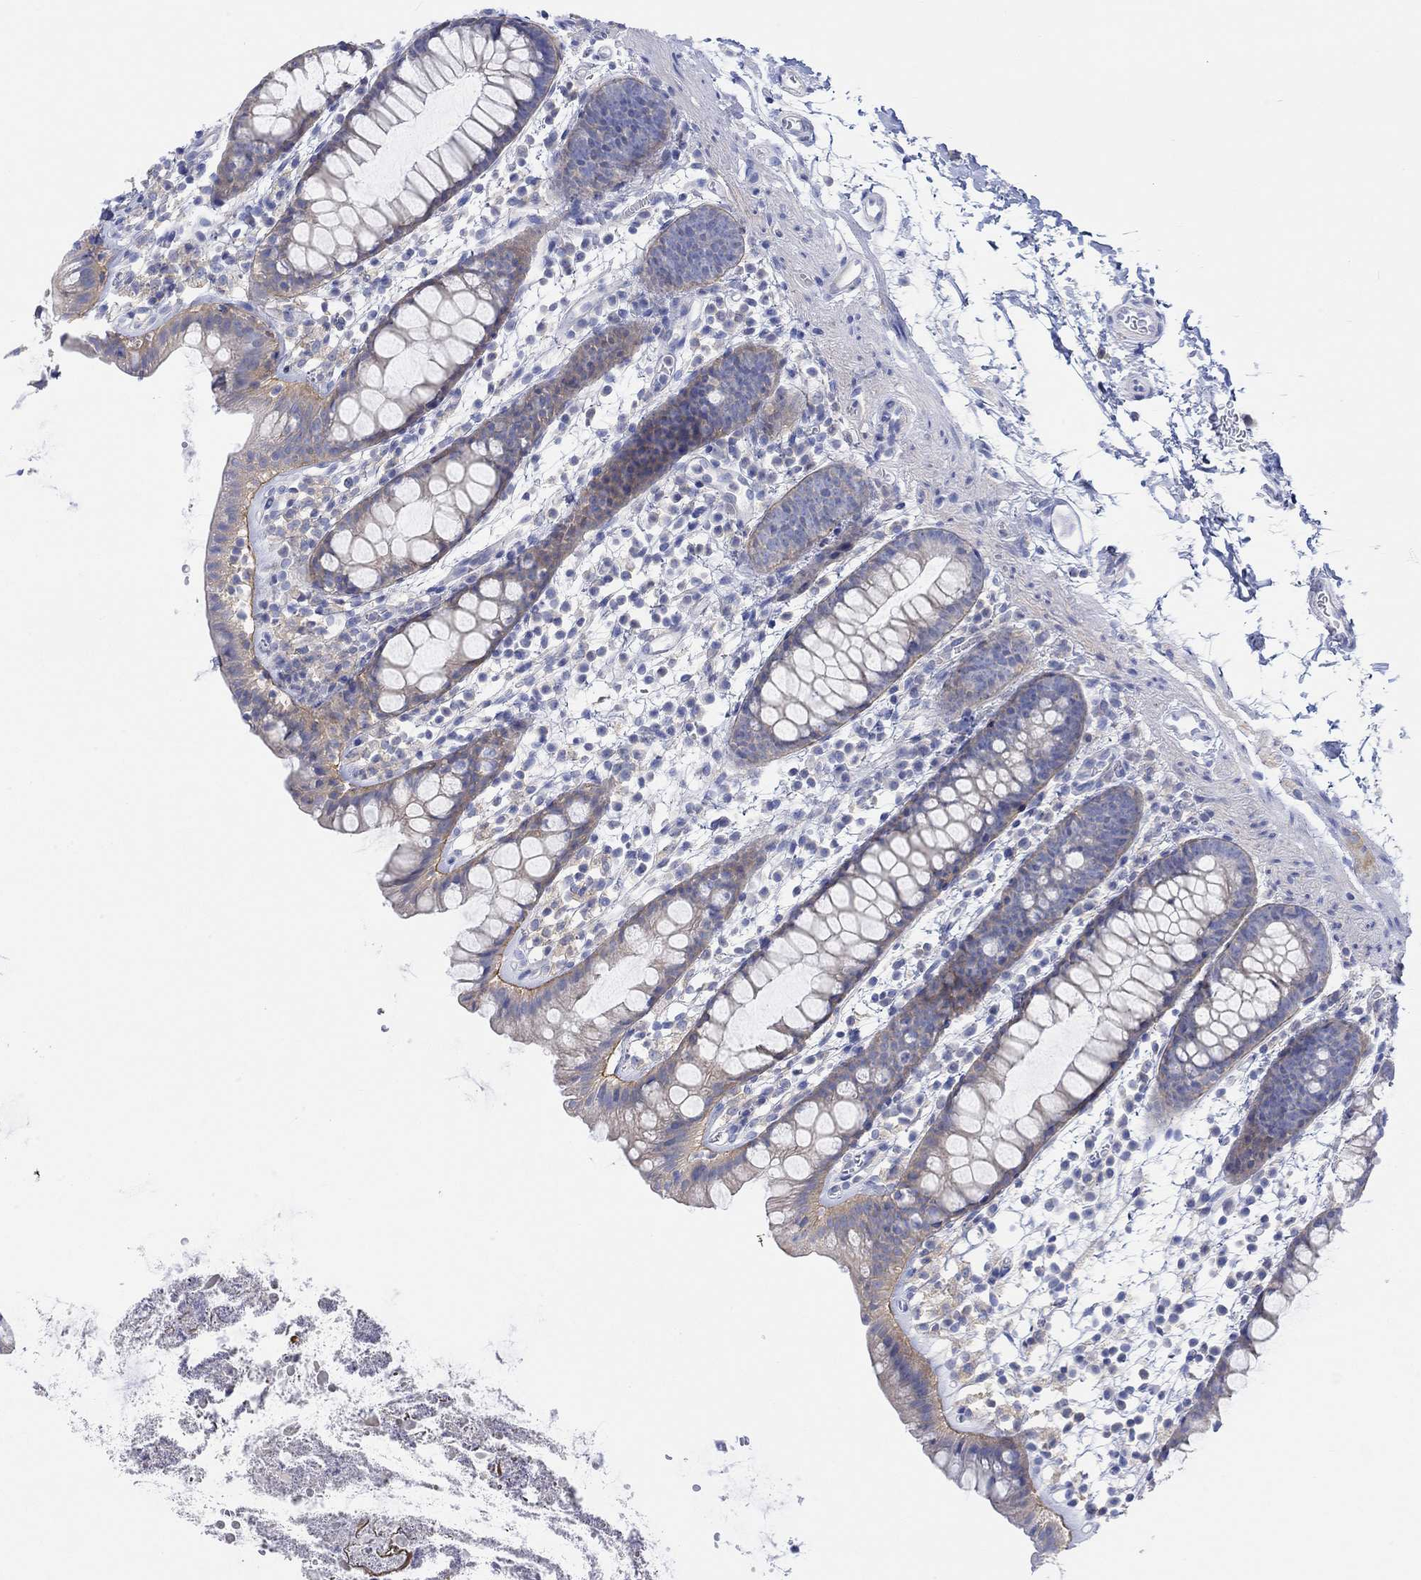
{"staining": {"intensity": "negative", "quantity": "none", "location": "none"}, "tissue": "rectum", "cell_type": "Glandular cells", "image_type": "normal", "snomed": [{"axis": "morphology", "description": "Normal tissue, NOS"}, {"axis": "topography", "description": "Rectum"}], "caption": "This photomicrograph is of benign rectum stained with immunohistochemistry (IHC) to label a protein in brown with the nuclei are counter-stained blue. There is no expression in glandular cells.", "gene": "REEP6", "patient": {"sex": "male", "age": 57}}